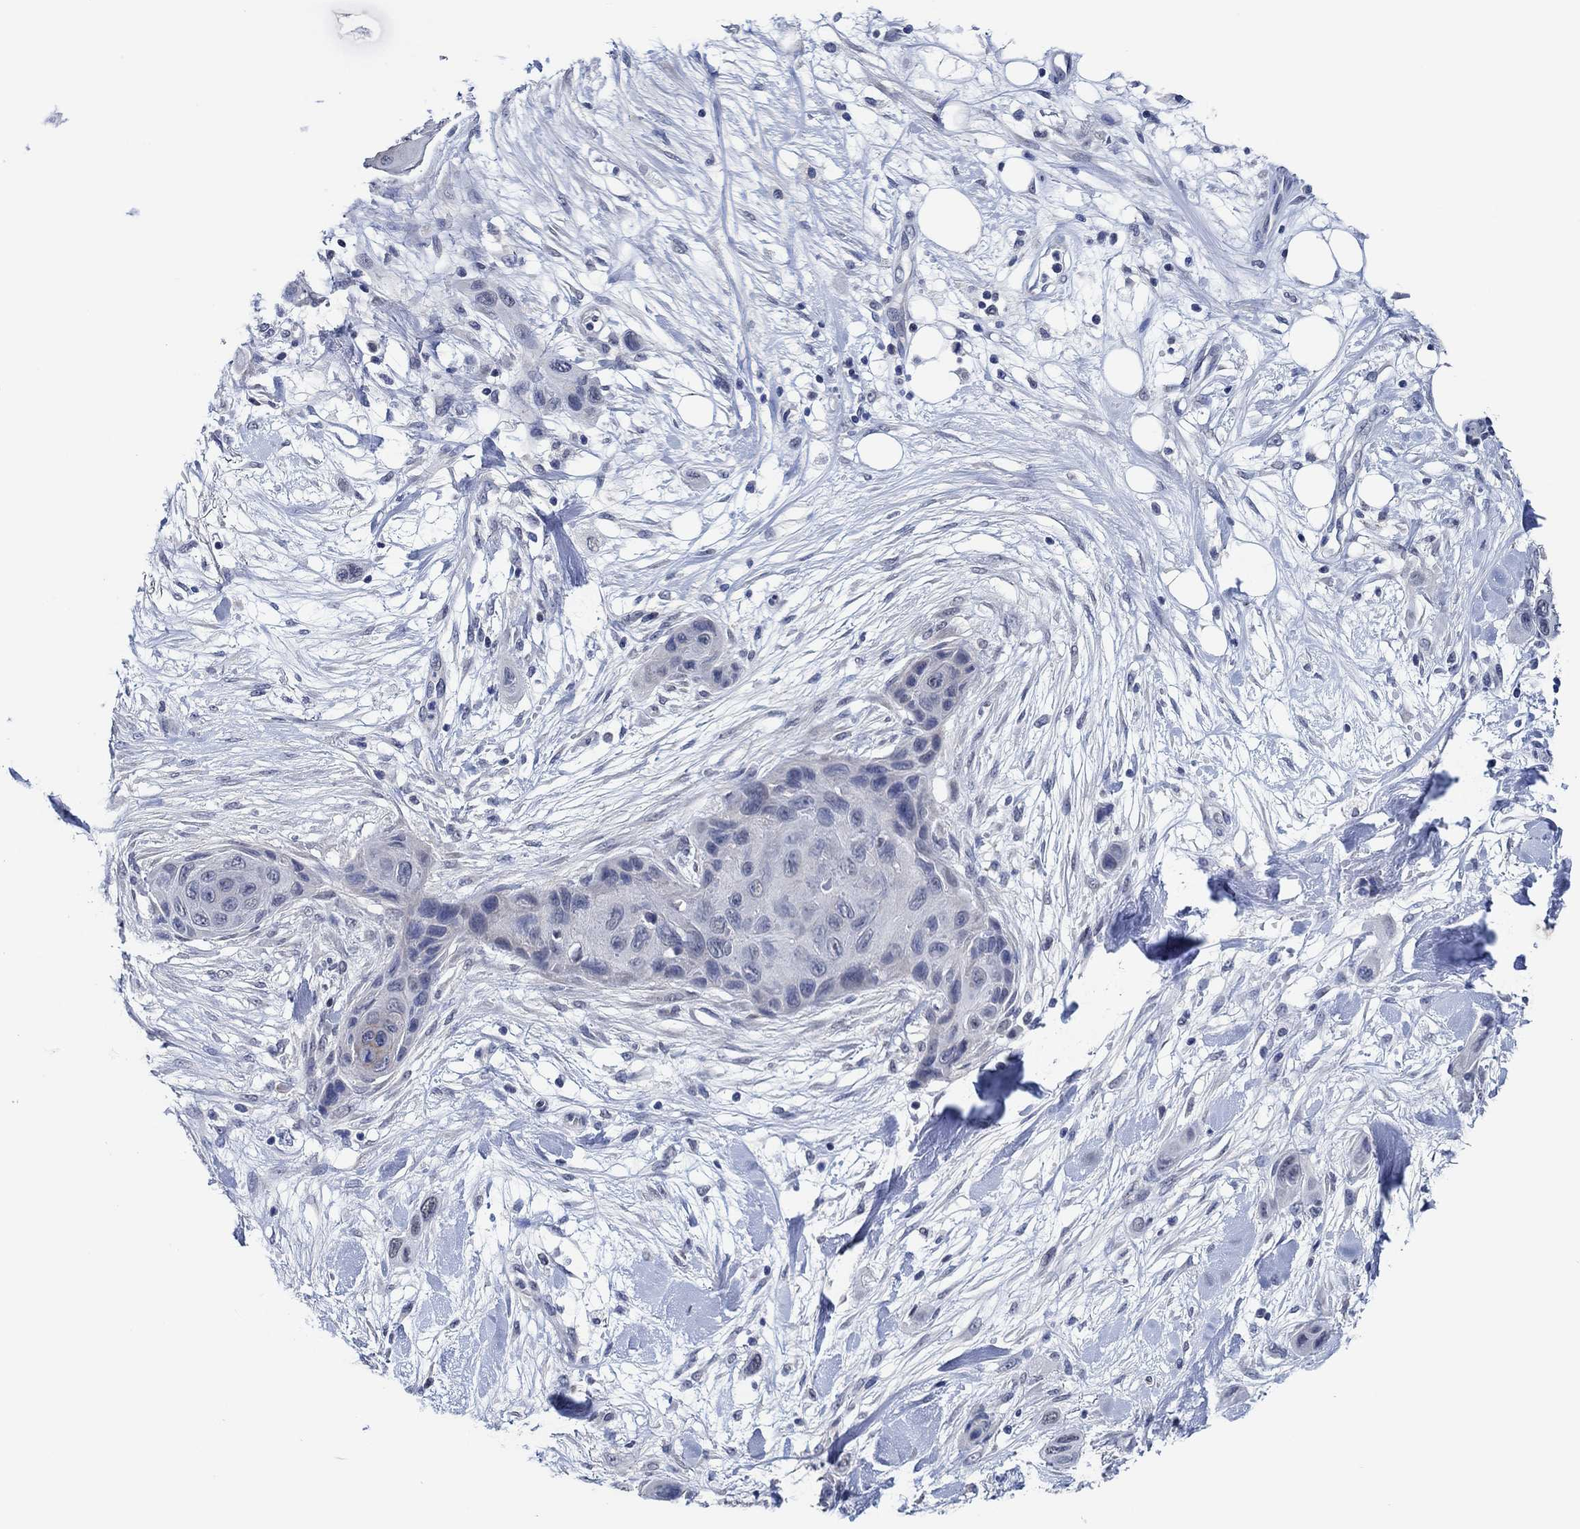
{"staining": {"intensity": "negative", "quantity": "none", "location": "none"}, "tissue": "skin cancer", "cell_type": "Tumor cells", "image_type": "cancer", "snomed": [{"axis": "morphology", "description": "Squamous cell carcinoma, NOS"}, {"axis": "topography", "description": "Skin"}], "caption": "The micrograph exhibits no significant expression in tumor cells of skin squamous cell carcinoma.", "gene": "PRRT3", "patient": {"sex": "male", "age": 79}}